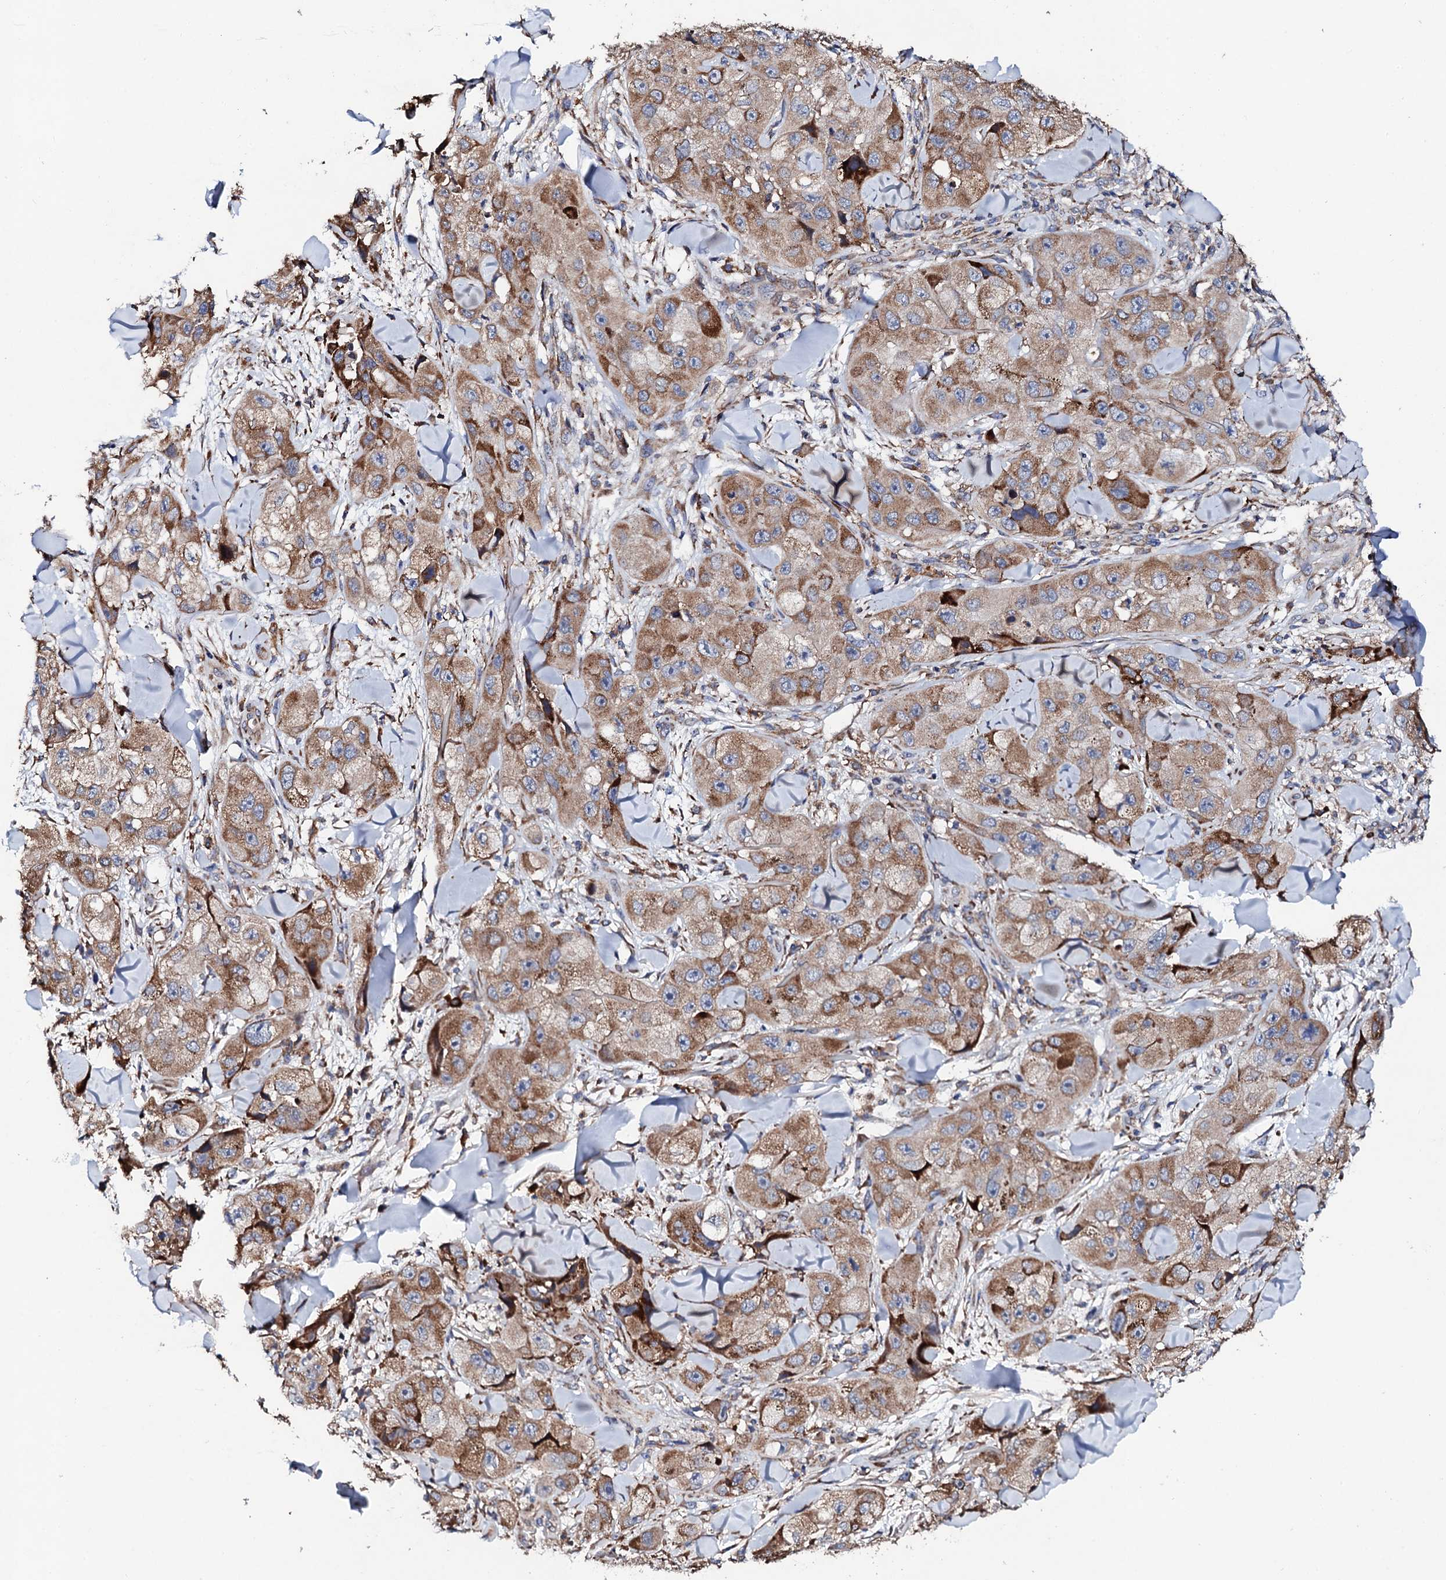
{"staining": {"intensity": "moderate", "quantity": ">75%", "location": "cytoplasmic/membranous"}, "tissue": "skin cancer", "cell_type": "Tumor cells", "image_type": "cancer", "snomed": [{"axis": "morphology", "description": "Squamous cell carcinoma, NOS"}, {"axis": "topography", "description": "Skin"}, {"axis": "topography", "description": "Subcutis"}], "caption": "Immunohistochemistry (IHC) photomicrograph of human skin cancer stained for a protein (brown), which exhibits medium levels of moderate cytoplasmic/membranous staining in about >75% of tumor cells.", "gene": "LIPT2", "patient": {"sex": "male", "age": 73}}